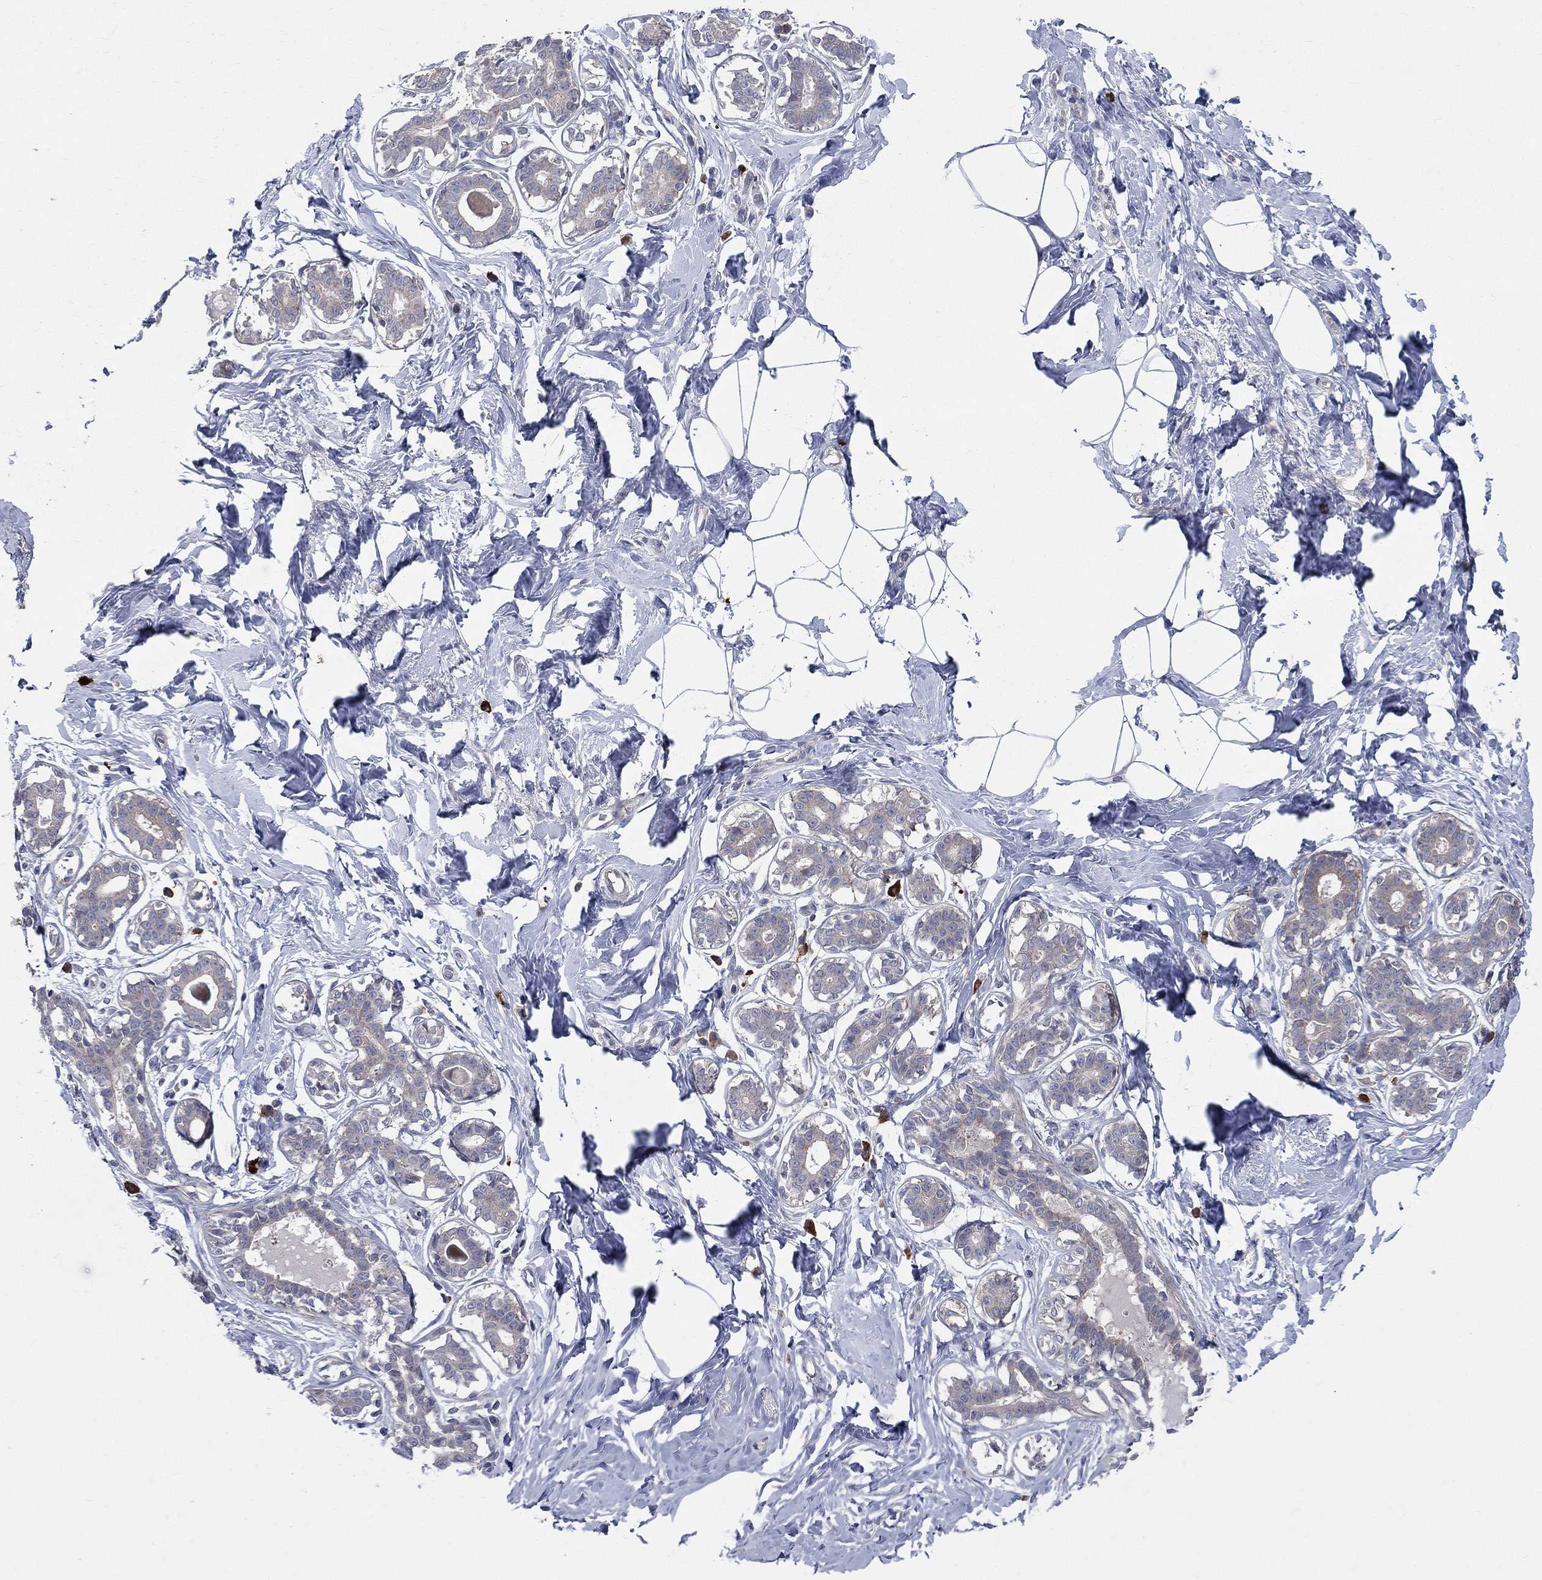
{"staining": {"intensity": "negative", "quantity": "none", "location": "none"}, "tissue": "breast", "cell_type": "Adipocytes", "image_type": "normal", "snomed": [{"axis": "morphology", "description": "Normal tissue, NOS"}, {"axis": "morphology", "description": "Lobular carcinoma, in situ"}, {"axis": "topography", "description": "Breast"}], "caption": "Benign breast was stained to show a protein in brown. There is no significant expression in adipocytes. (Immunohistochemistry (ihc), brightfield microscopy, high magnification).", "gene": "CCDC159", "patient": {"sex": "female", "age": 35}}